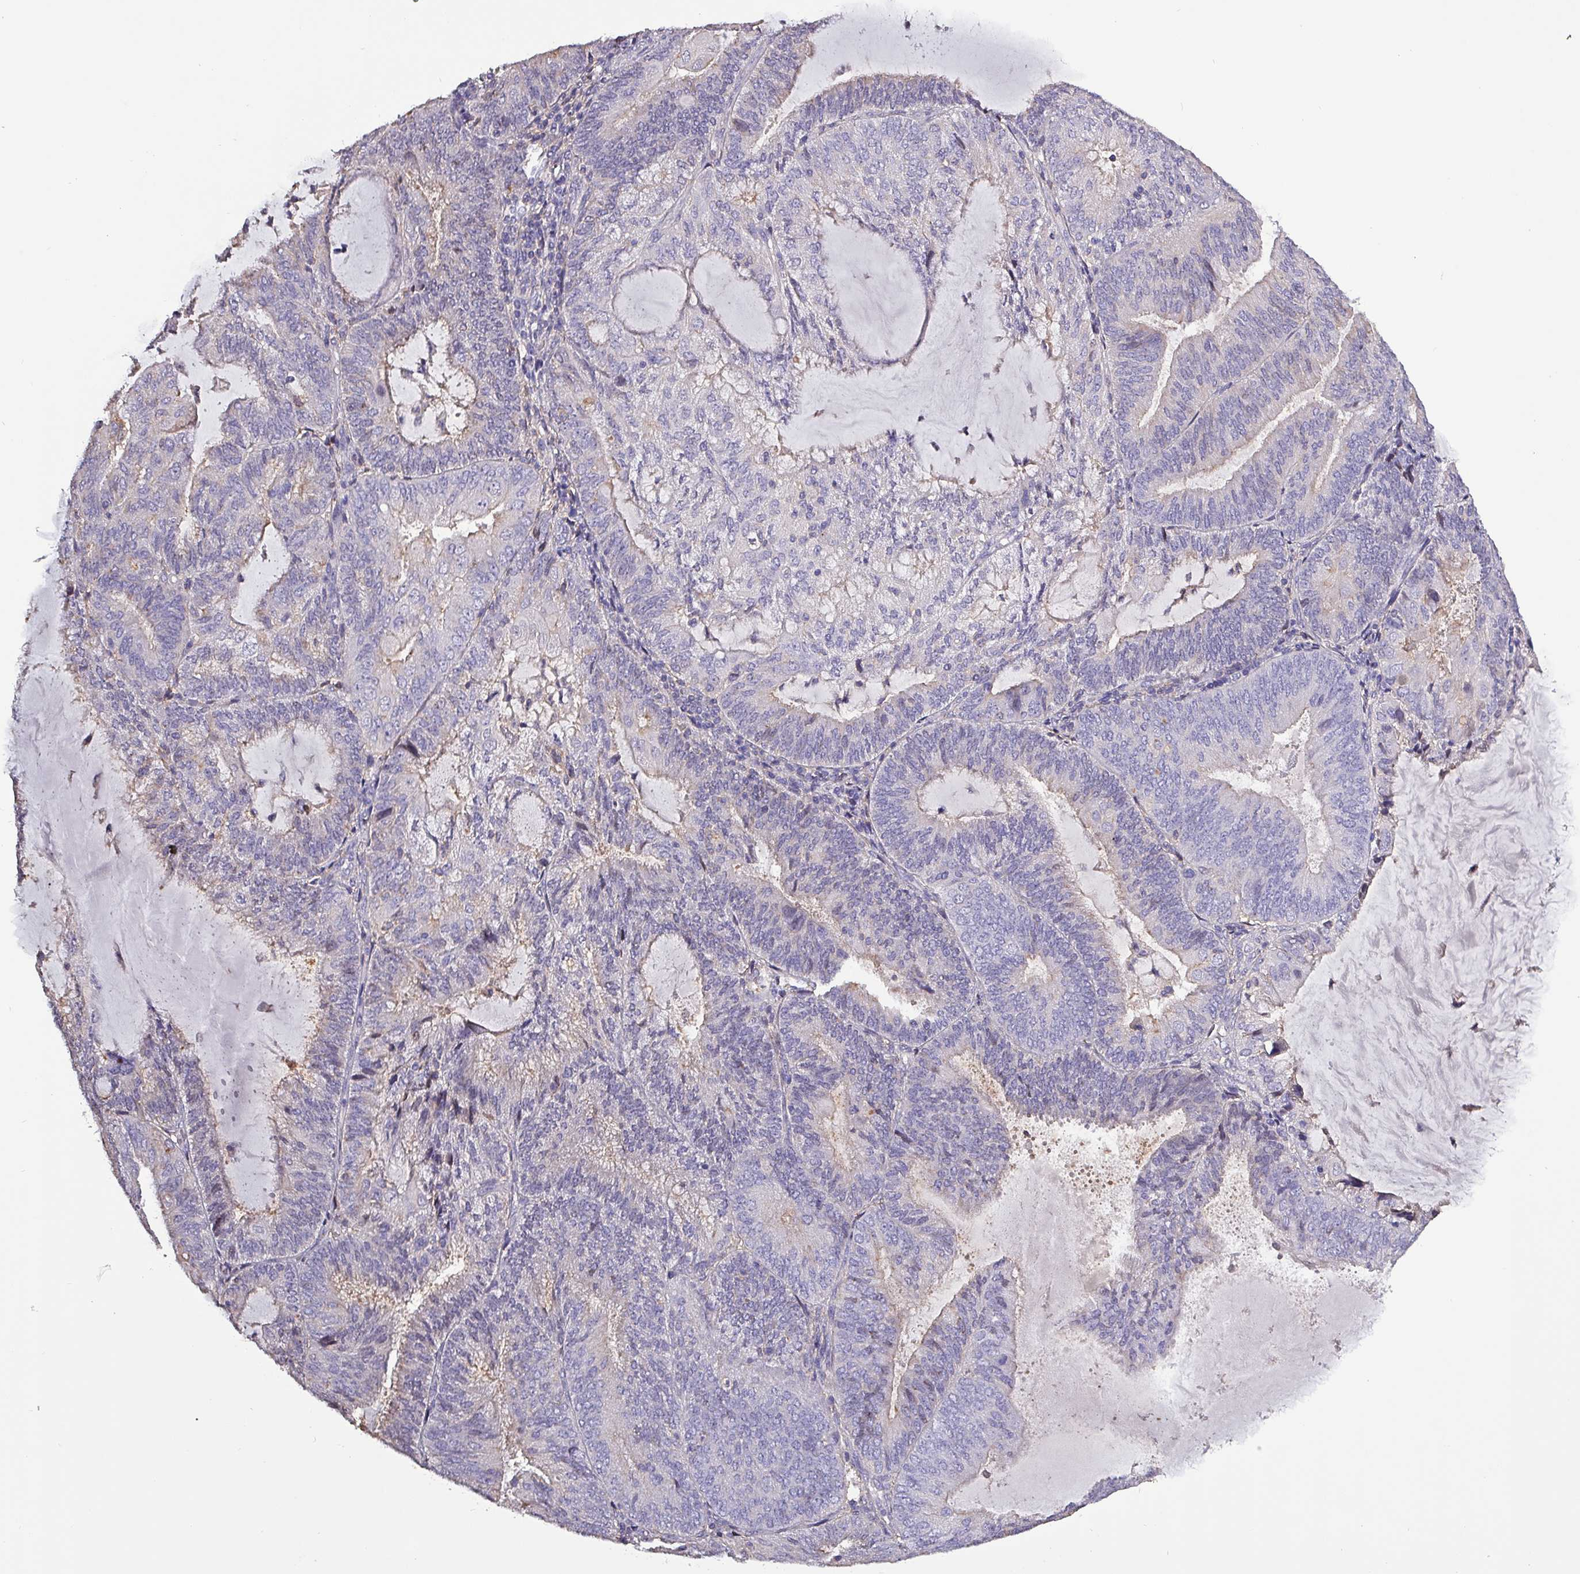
{"staining": {"intensity": "negative", "quantity": "none", "location": "none"}, "tissue": "endometrial cancer", "cell_type": "Tumor cells", "image_type": "cancer", "snomed": [{"axis": "morphology", "description": "Adenocarcinoma, NOS"}, {"axis": "topography", "description": "Endometrium"}], "caption": "Micrograph shows no protein positivity in tumor cells of endometrial cancer tissue.", "gene": "HTRA4", "patient": {"sex": "female", "age": 81}}